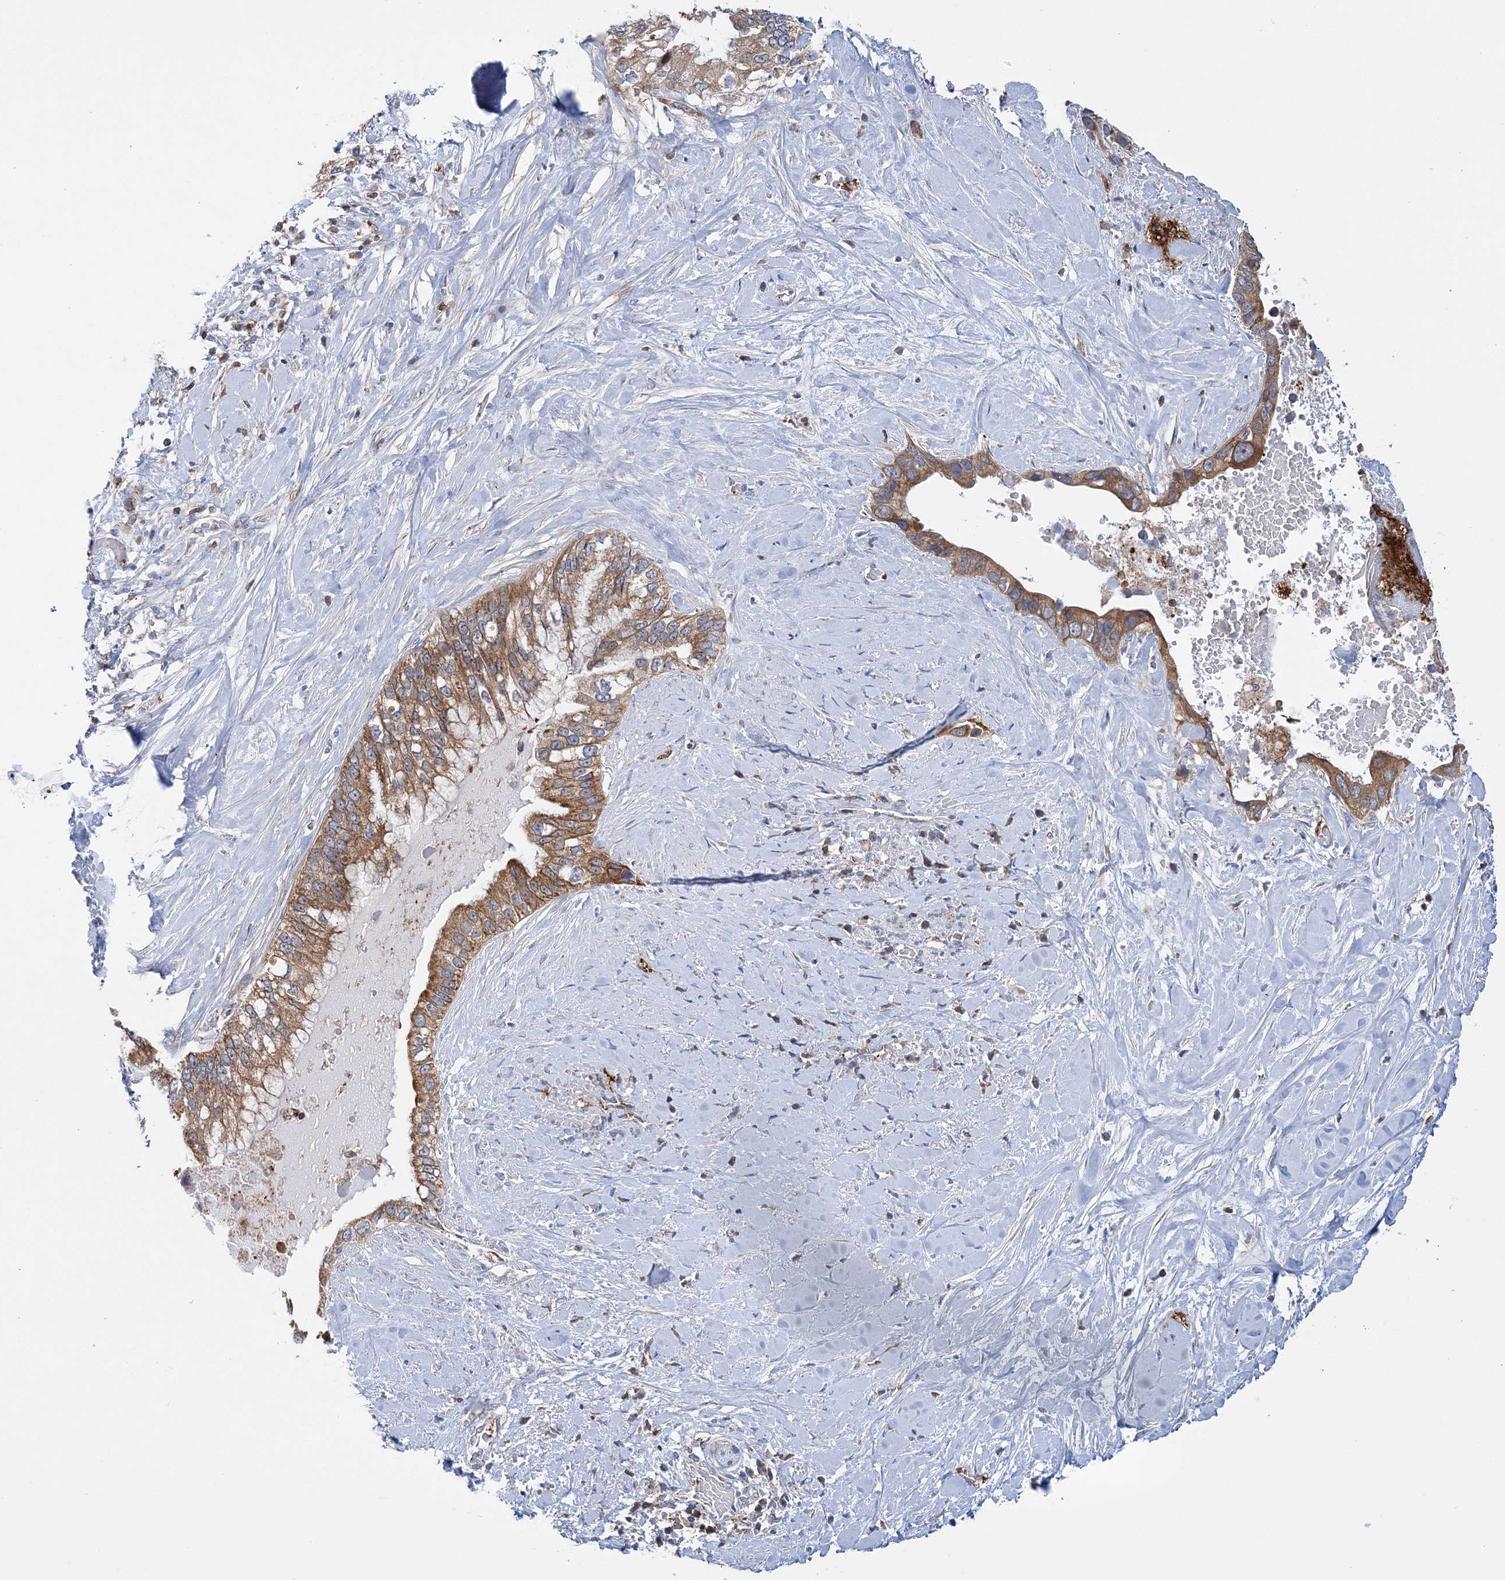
{"staining": {"intensity": "moderate", "quantity": ">75%", "location": "cytoplasmic/membranous"}, "tissue": "pancreatic cancer", "cell_type": "Tumor cells", "image_type": "cancer", "snomed": [{"axis": "morphology", "description": "Inflammation, NOS"}, {"axis": "morphology", "description": "Adenocarcinoma, NOS"}, {"axis": "topography", "description": "Pancreas"}], "caption": "Adenocarcinoma (pancreatic) stained with a protein marker reveals moderate staining in tumor cells.", "gene": "TTC32", "patient": {"sex": "female", "age": 56}}